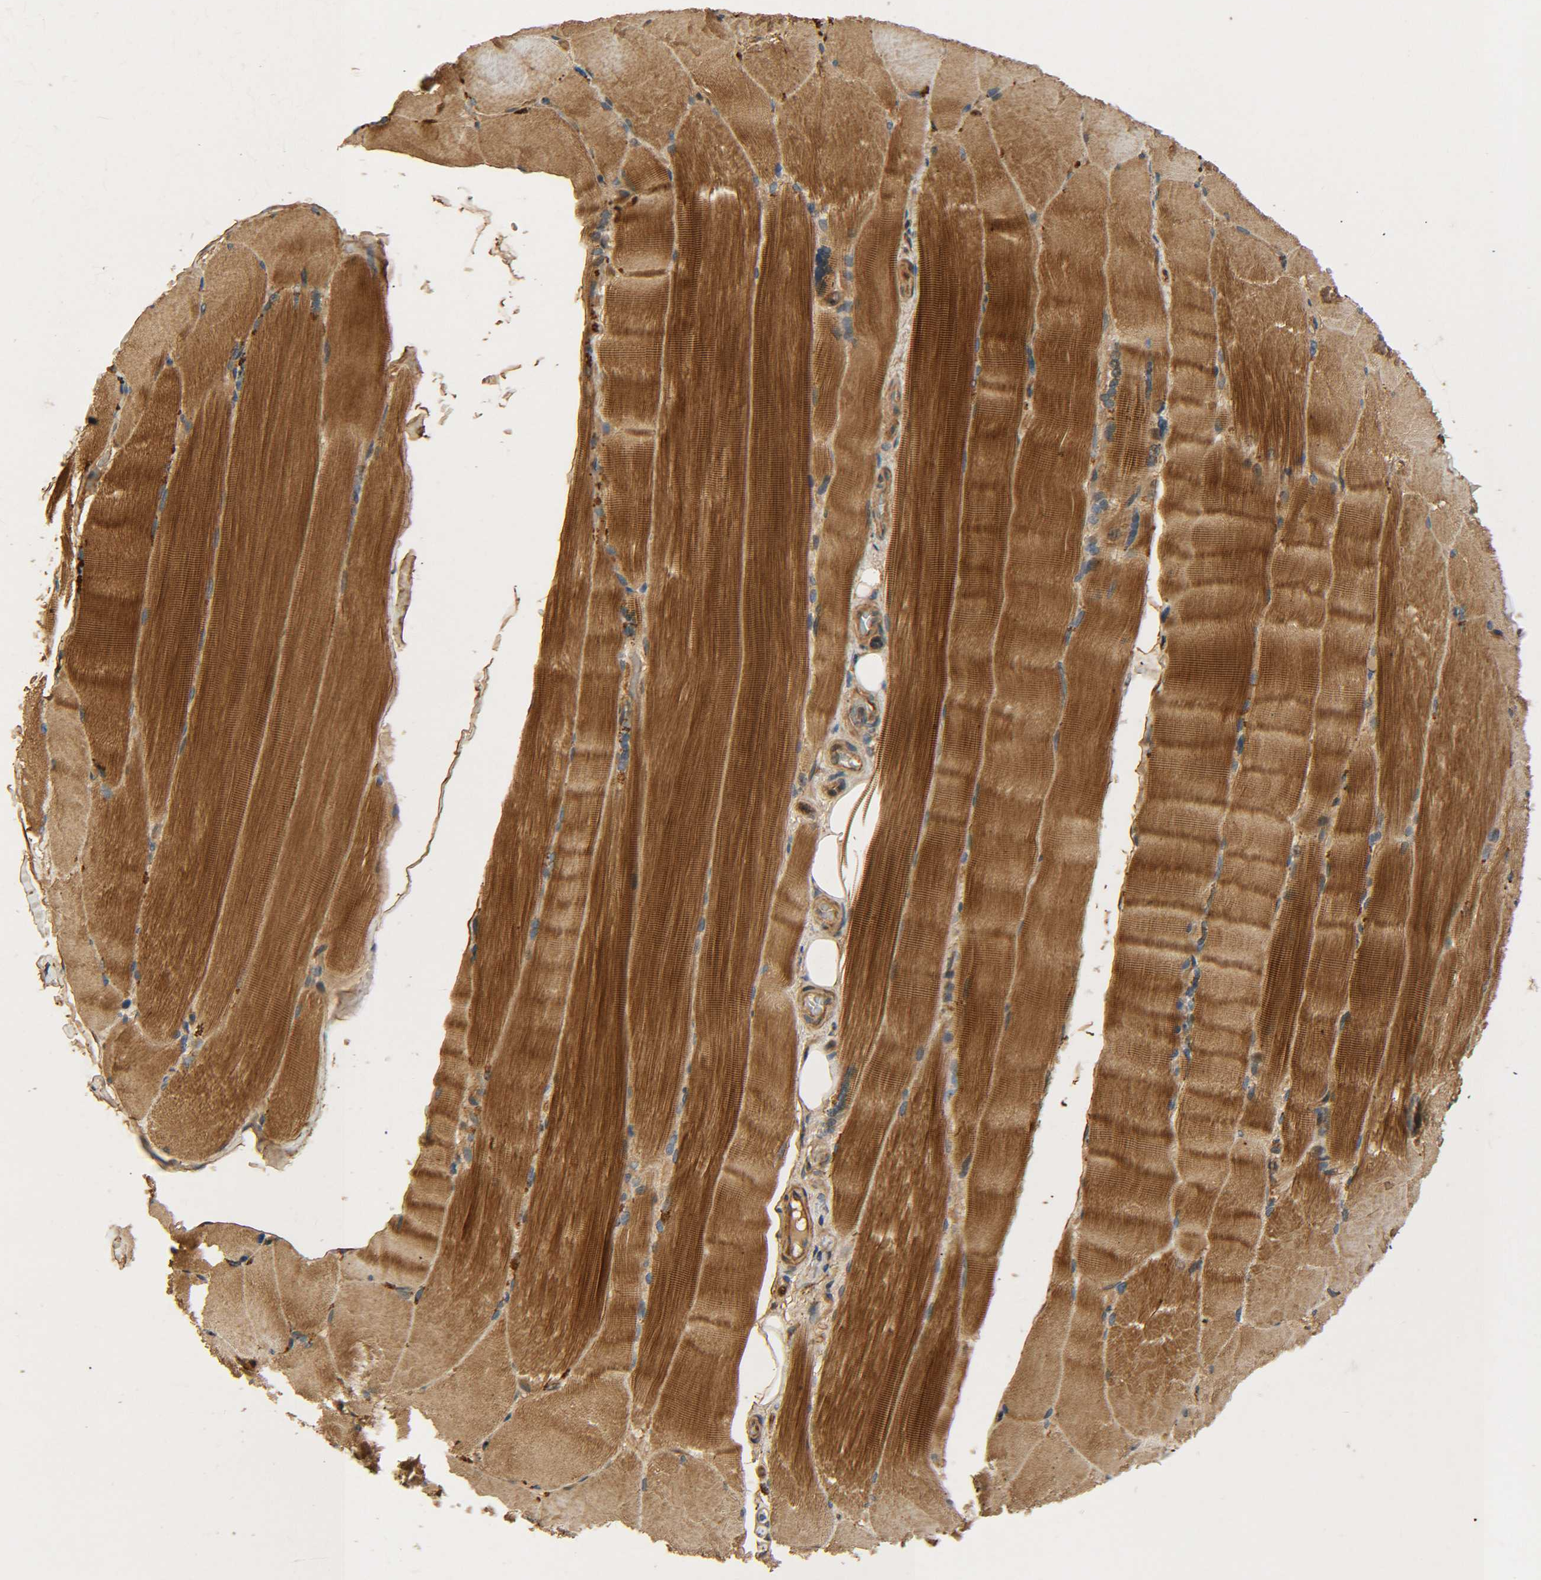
{"staining": {"intensity": "moderate", "quantity": ">75%", "location": "cytoplasmic/membranous"}, "tissue": "skeletal muscle", "cell_type": "Myocytes", "image_type": "normal", "snomed": [{"axis": "morphology", "description": "Normal tissue, NOS"}, {"axis": "topography", "description": "Skin"}, {"axis": "topography", "description": "Skeletal muscle"}], "caption": "The photomicrograph reveals immunohistochemical staining of normal skeletal muscle. There is moderate cytoplasmic/membranous staining is identified in about >75% of myocytes. Immunohistochemistry (ihc) stains the protein of interest in brown and the nuclei are stained blue.", "gene": "LRCH3", "patient": {"sex": "male", "age": 83}}